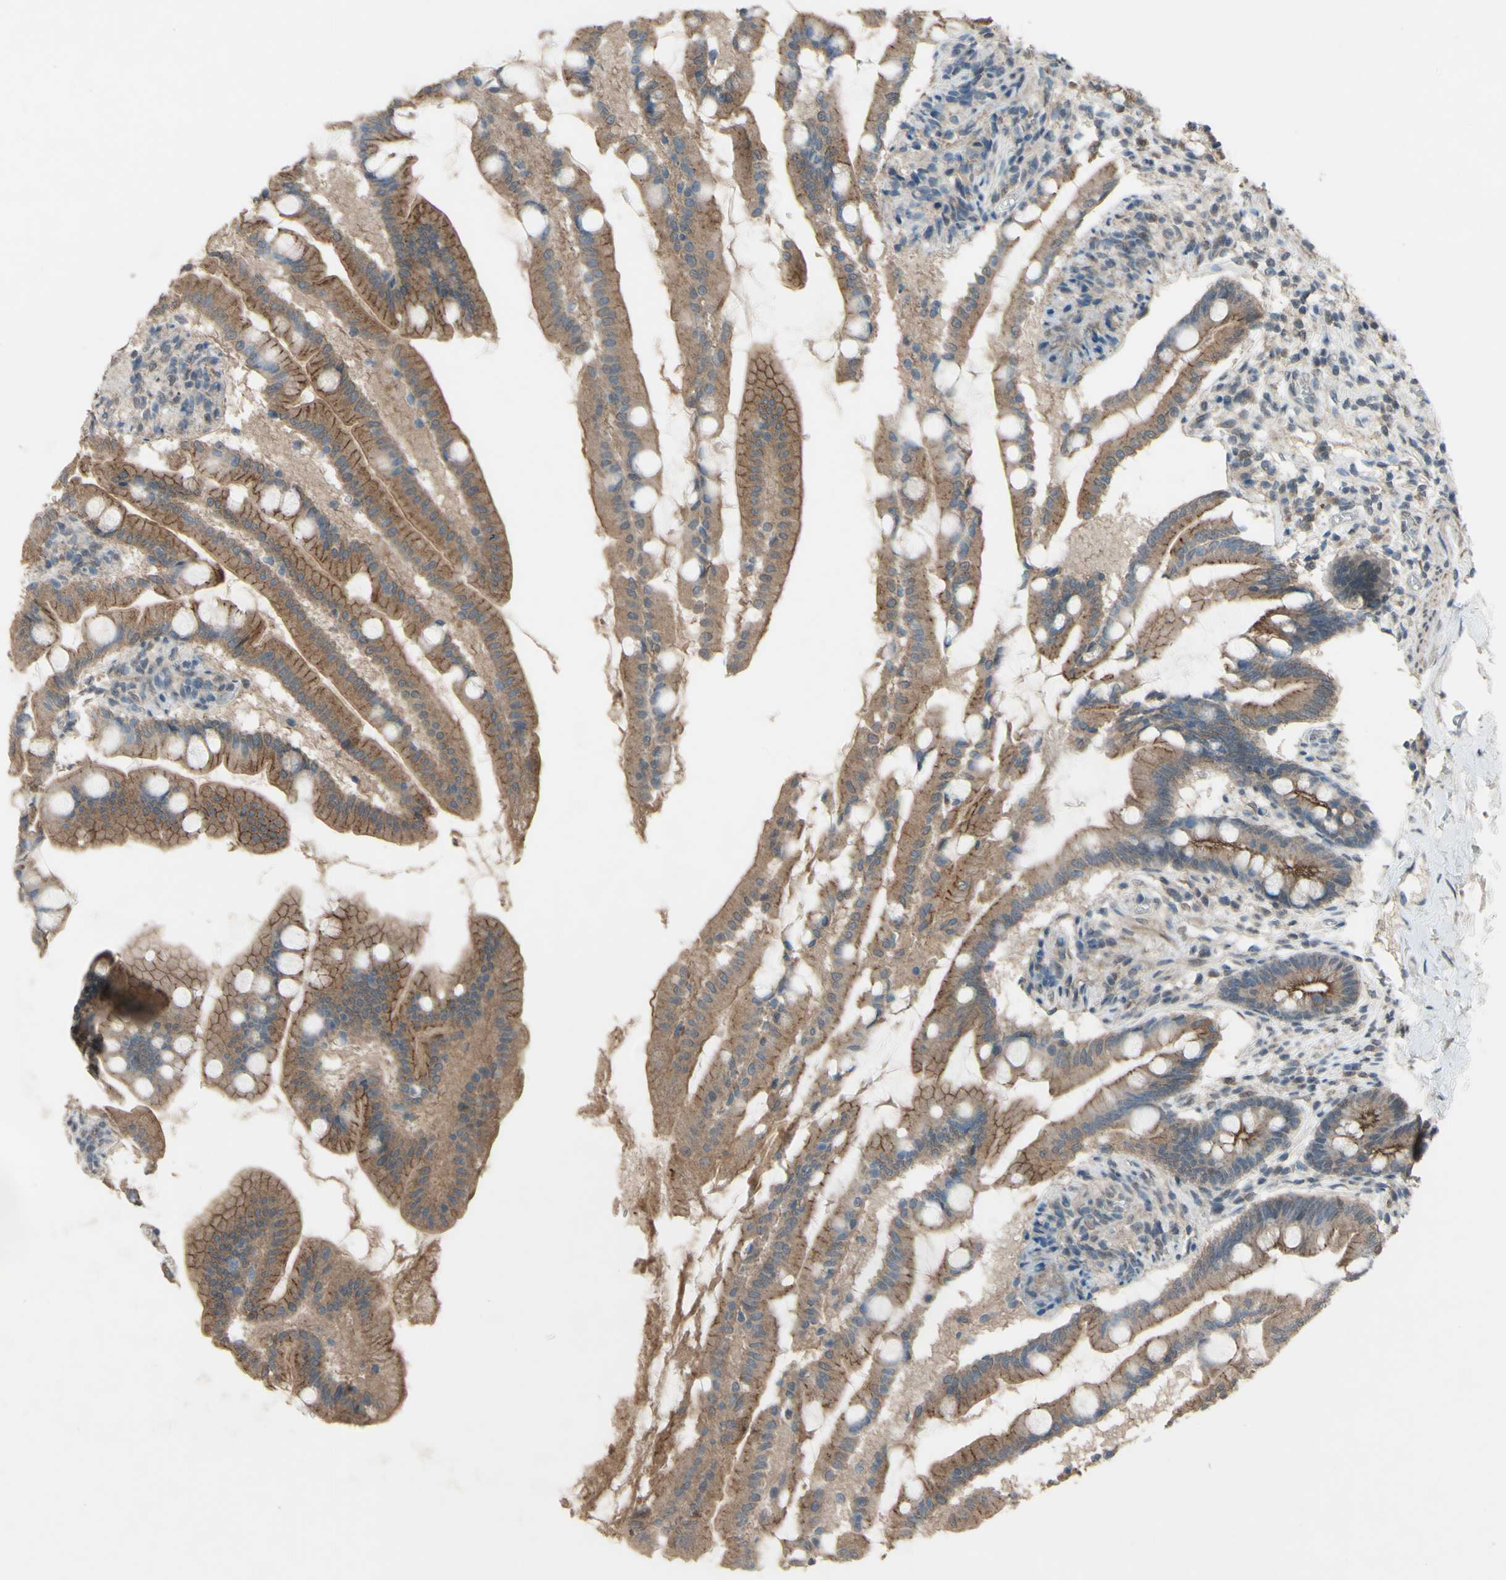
{"staining": {"intensity": "moderate", "quantity": ">75%", "location": "cytoplasmic/membranous"}, "tissue": "small intestine", "cell_type": "Glandular cells", "image_type": "normal", "snomed": [{"axis": "morphology", "description": "Normal tissue, NOS"}, {"axis": "topography", "description": "Small intestine"}], "caption": "Moderate cytoplasmic/membranous protein staining is seen in approximately >75% of glandular cells in small intestine. (Brightfield microscopy of DAB IHC at high magnification).", "gene": "CDCP1", "patient": {"sex": "female", "age": 56}}